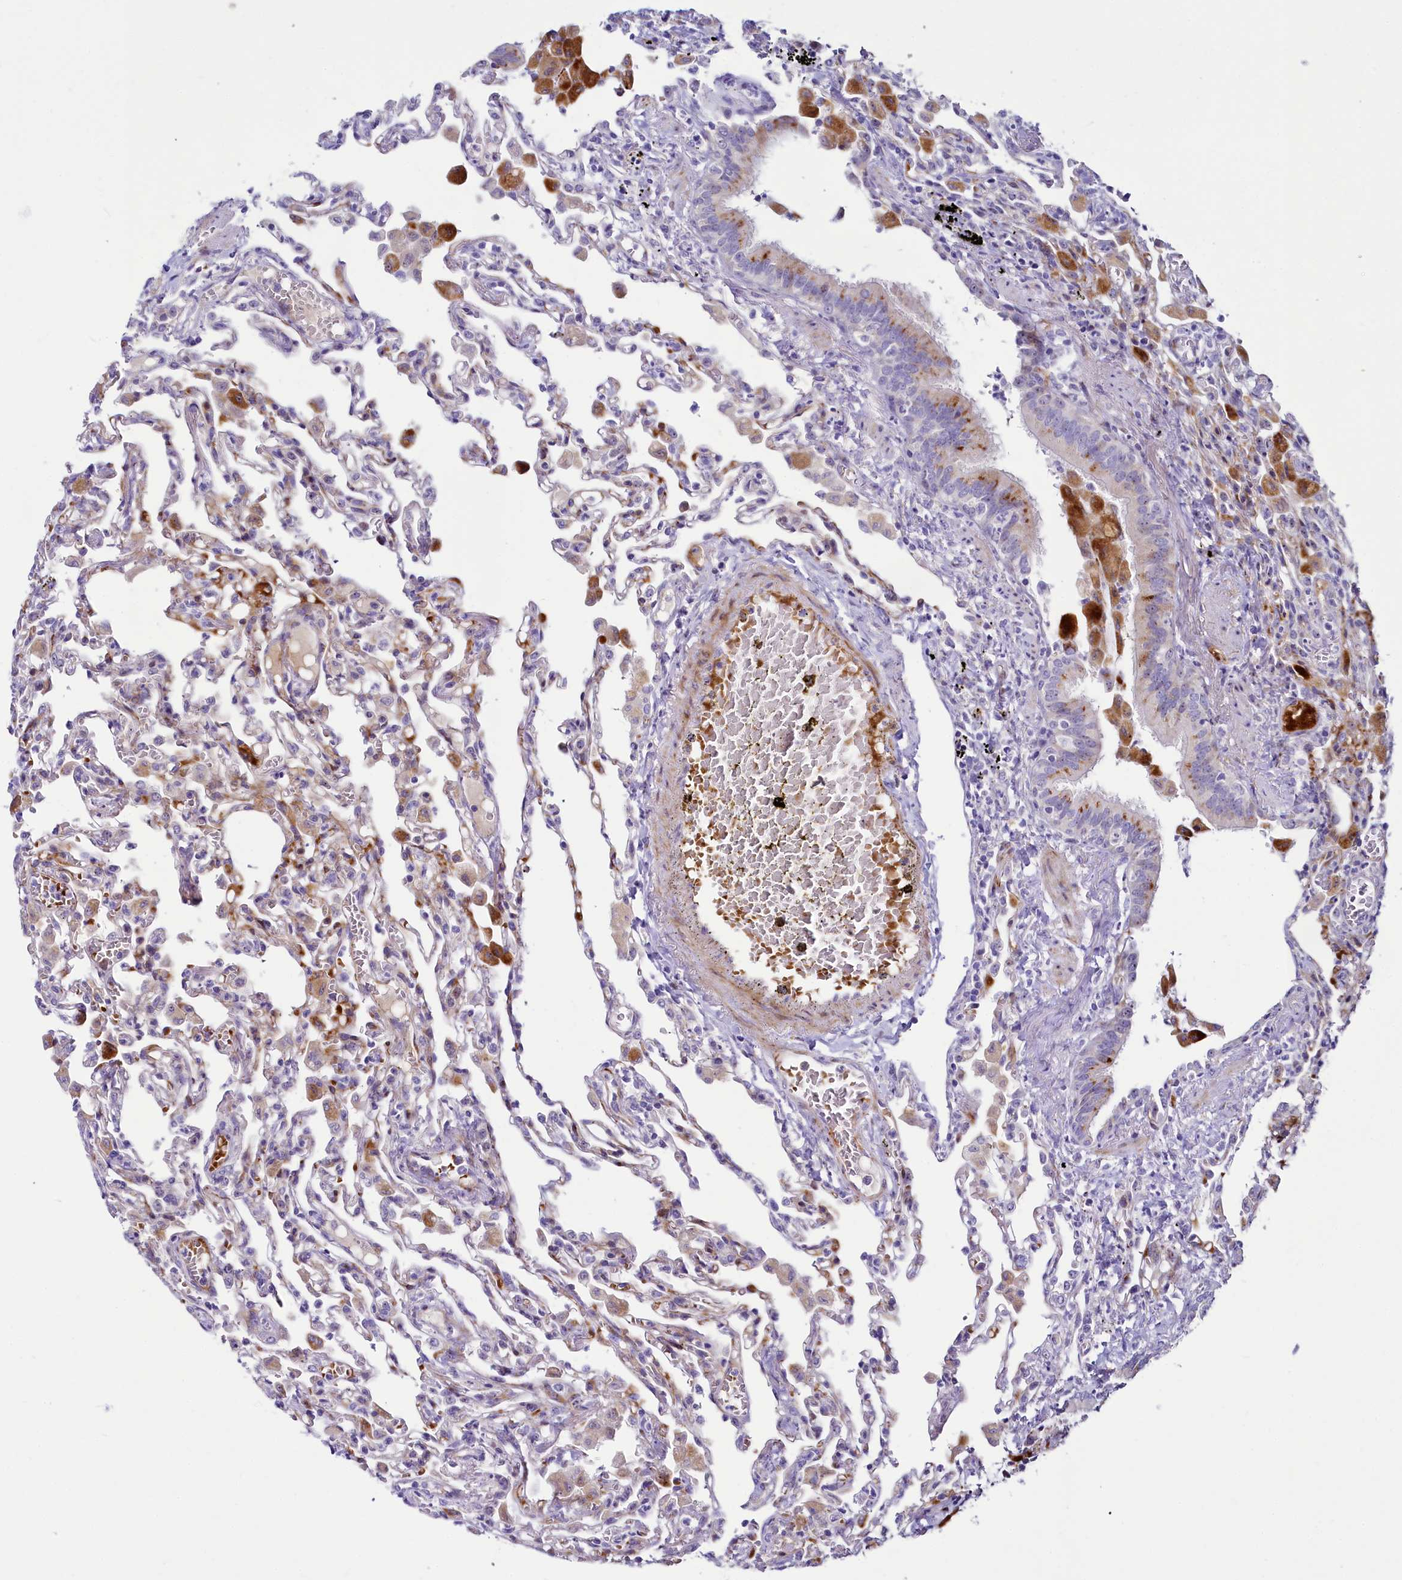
{"staining": {"intensity": "negative", "quantity": "none", "location": "none"}, "tissue": "lung", "cell_type": "Alveolar cells", "image_type": "normal", "snomed": [{"axis": "morphology", "description": "Normal tissue, NOS"}, {"axis": "topography", "description": "Bronchus"}, {"axis": "topography", "description": "Lung"}], "caption": "Human lung stained for a protein using immunohistochemistry (IHC) demonstrates no expression in alveolar cells.", "gene": "SH3TC2", "patient": {"sex": "female", "age": 49}}